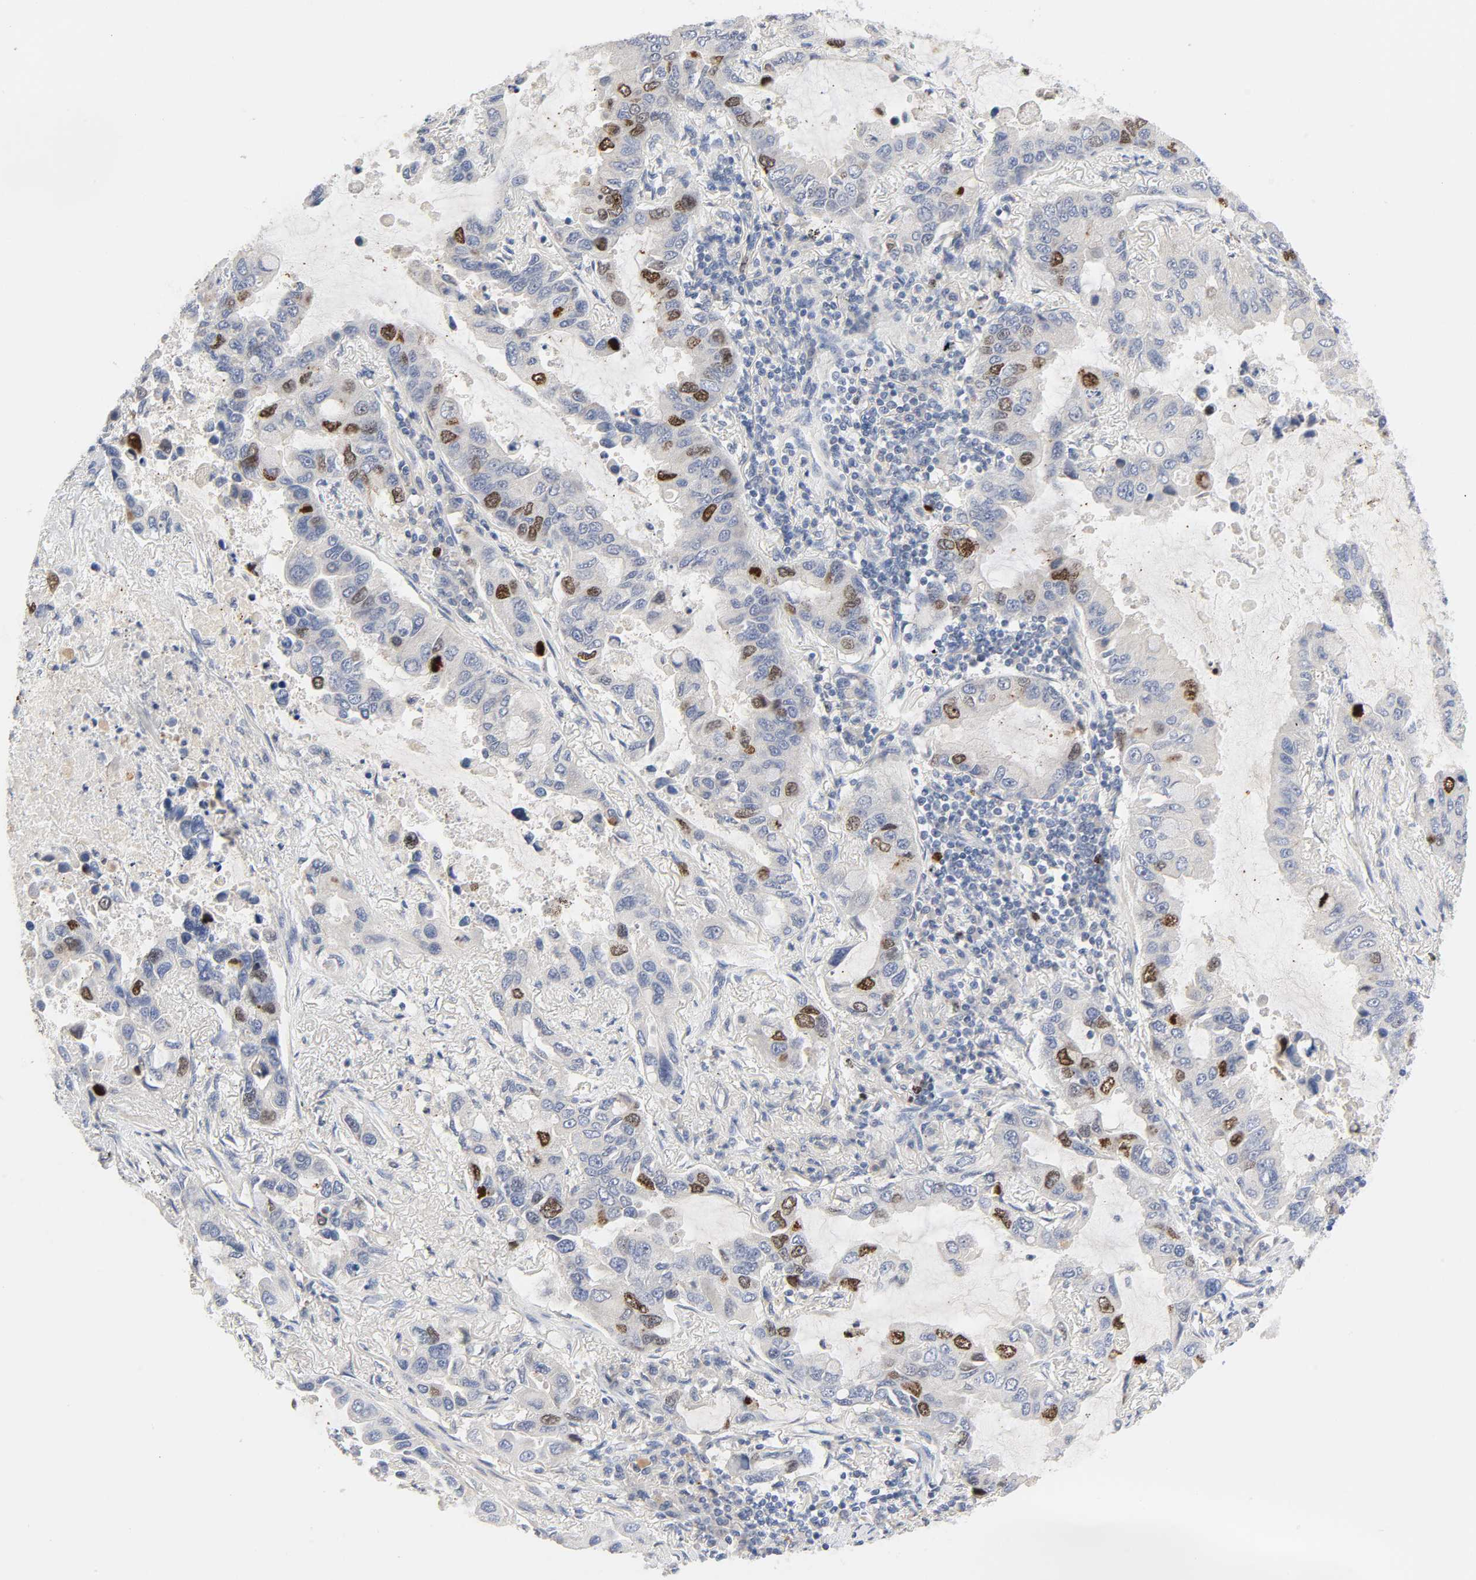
{"staining": {"intensity": "moderate", "quantity": "<25%", "location": "nuclear"}, "tissue": "lung cancer", "cell_type": "Tumor cells", "image_type": "cancer", "snomed": [{"axis": "morphology", "description": "Adenocarcinoma, NOS"}, {"axis": "topography", "description": "Lung"}], "caption": "Lung cancer stained for a protein displays moderate nuclear positivity in tumor cells. Nuclei are stained in blue.", "gene": "BIRC5", "patient": {"sex": "male", "age": 64}}